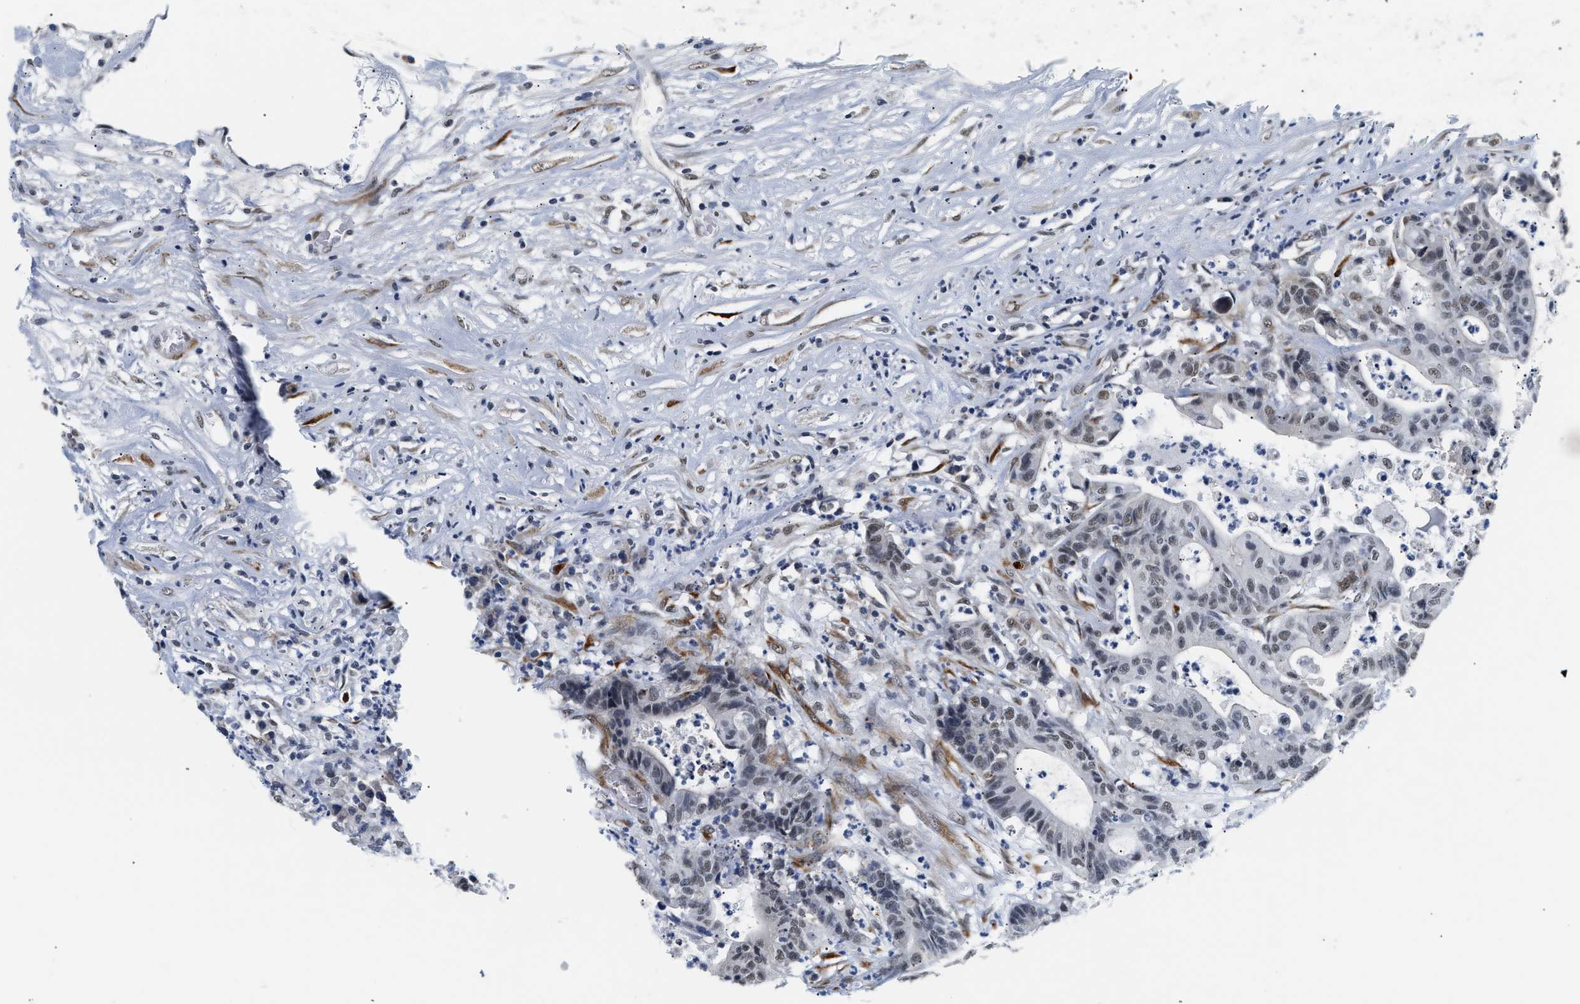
{"staining": {"intensity": "weak", "quantity": "25%-75%", "location": "nuclear"}, "tissue": "colorectal cancer", "cell_type": "Tumor cells", "image_type": "cancer", "snomed": [{"axis": "morphology", "description": "Adenocarcinoma, NOS"}, {"axis": "topography", "description": "Colon"}], "caption": "Approximately 25%-75% of tumor cells in colorectal adenocarcinoma show weak nuclear protein expression as visualized by brown immunohistochemical staining.", "gene": "THOC1", "patient": {"sex": "female", "age": 84}}